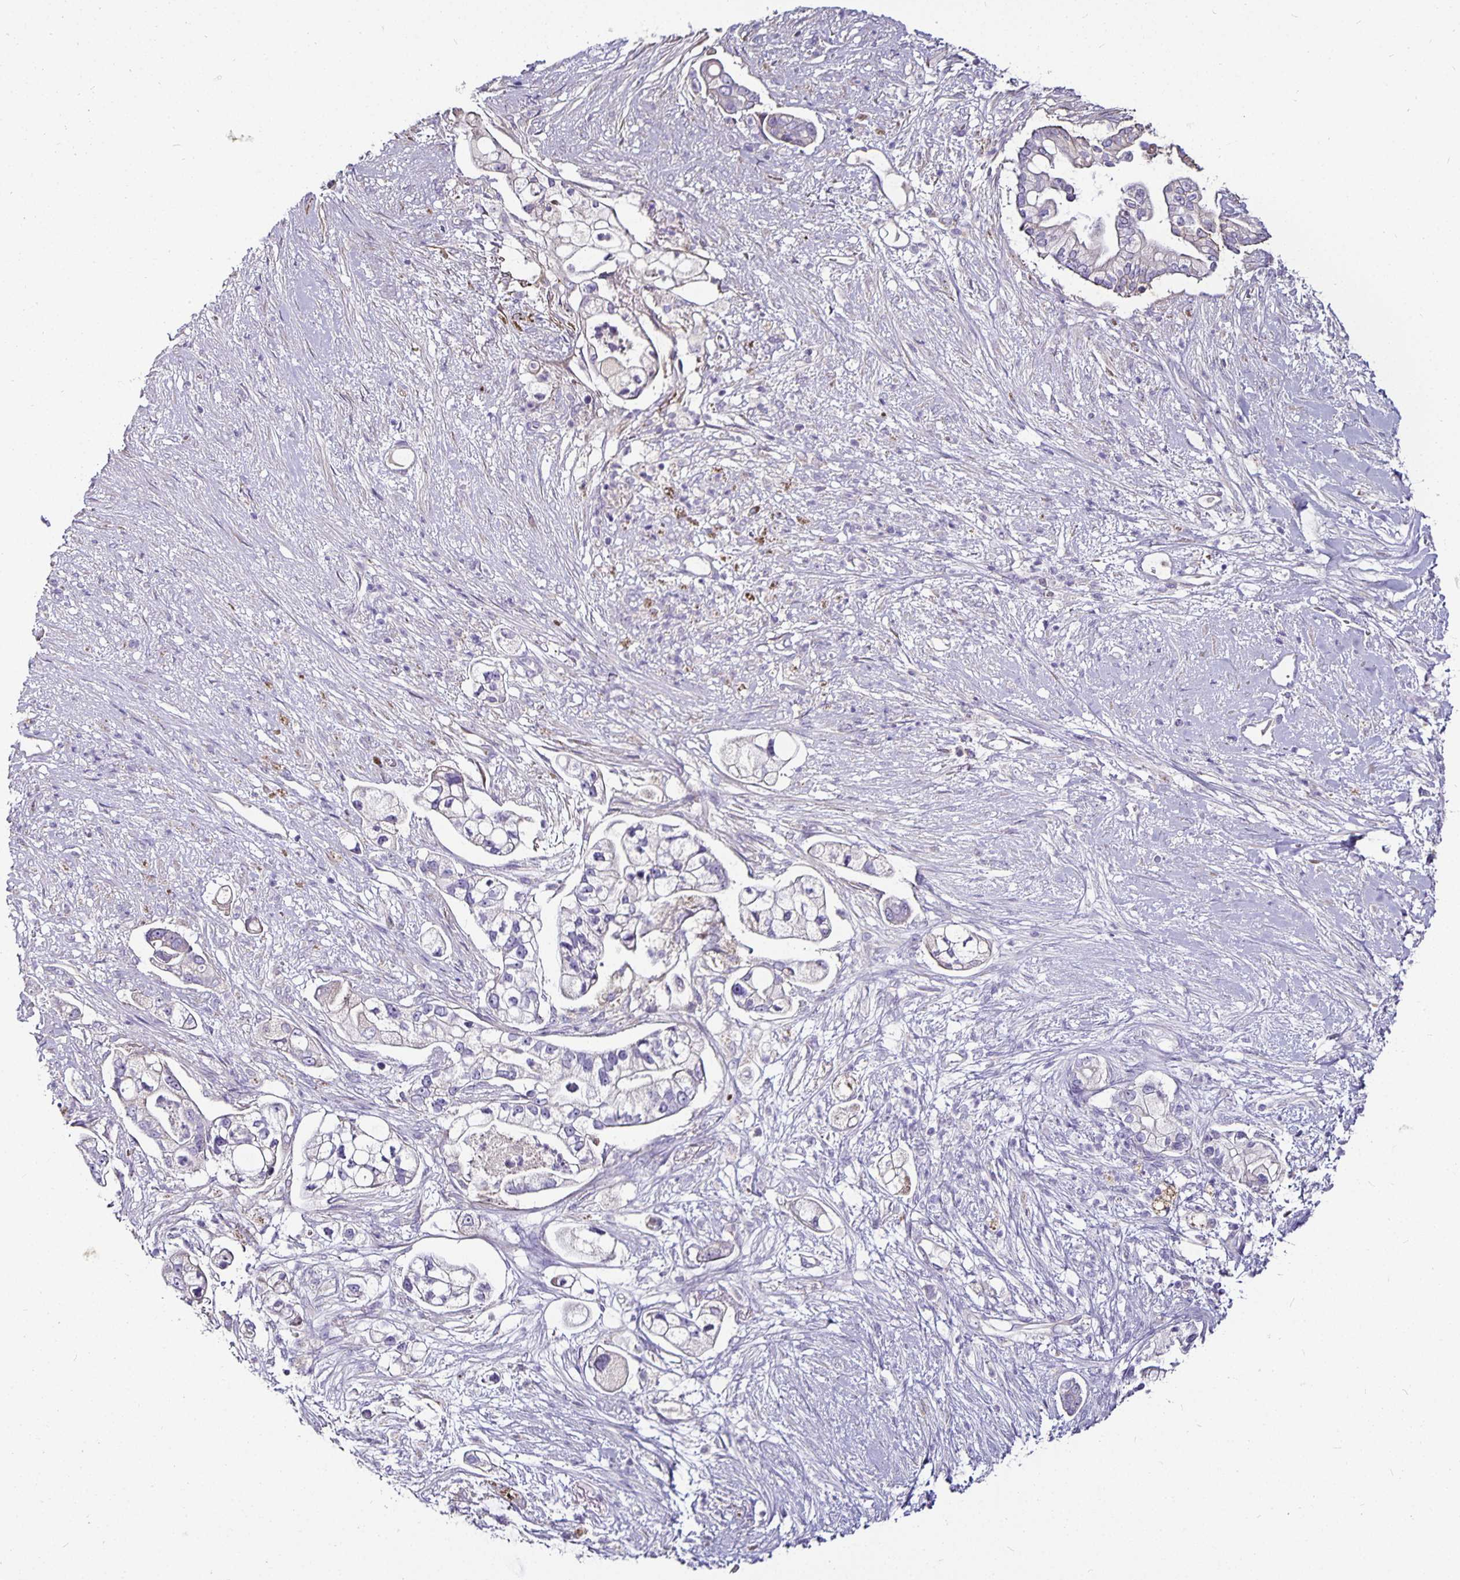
{"staining": {"intensity": "negative", "quantity": "none", "location": "none"}, "tissue": "pancreatic cancer", "cell_type": "Tumor cells", "image_type": "cancer", "snomed": [{"axis": "morphology", "description": "Adenocarcinoma, NOS"}, {"axis": "topography", "description": "Pancreas"}], "caption": "Tumor cells are negative for brown protein staining in adenocarcinoma (pancreatic).", "gene": "CA12", "patient": {"sex": "female", "age": 69}}